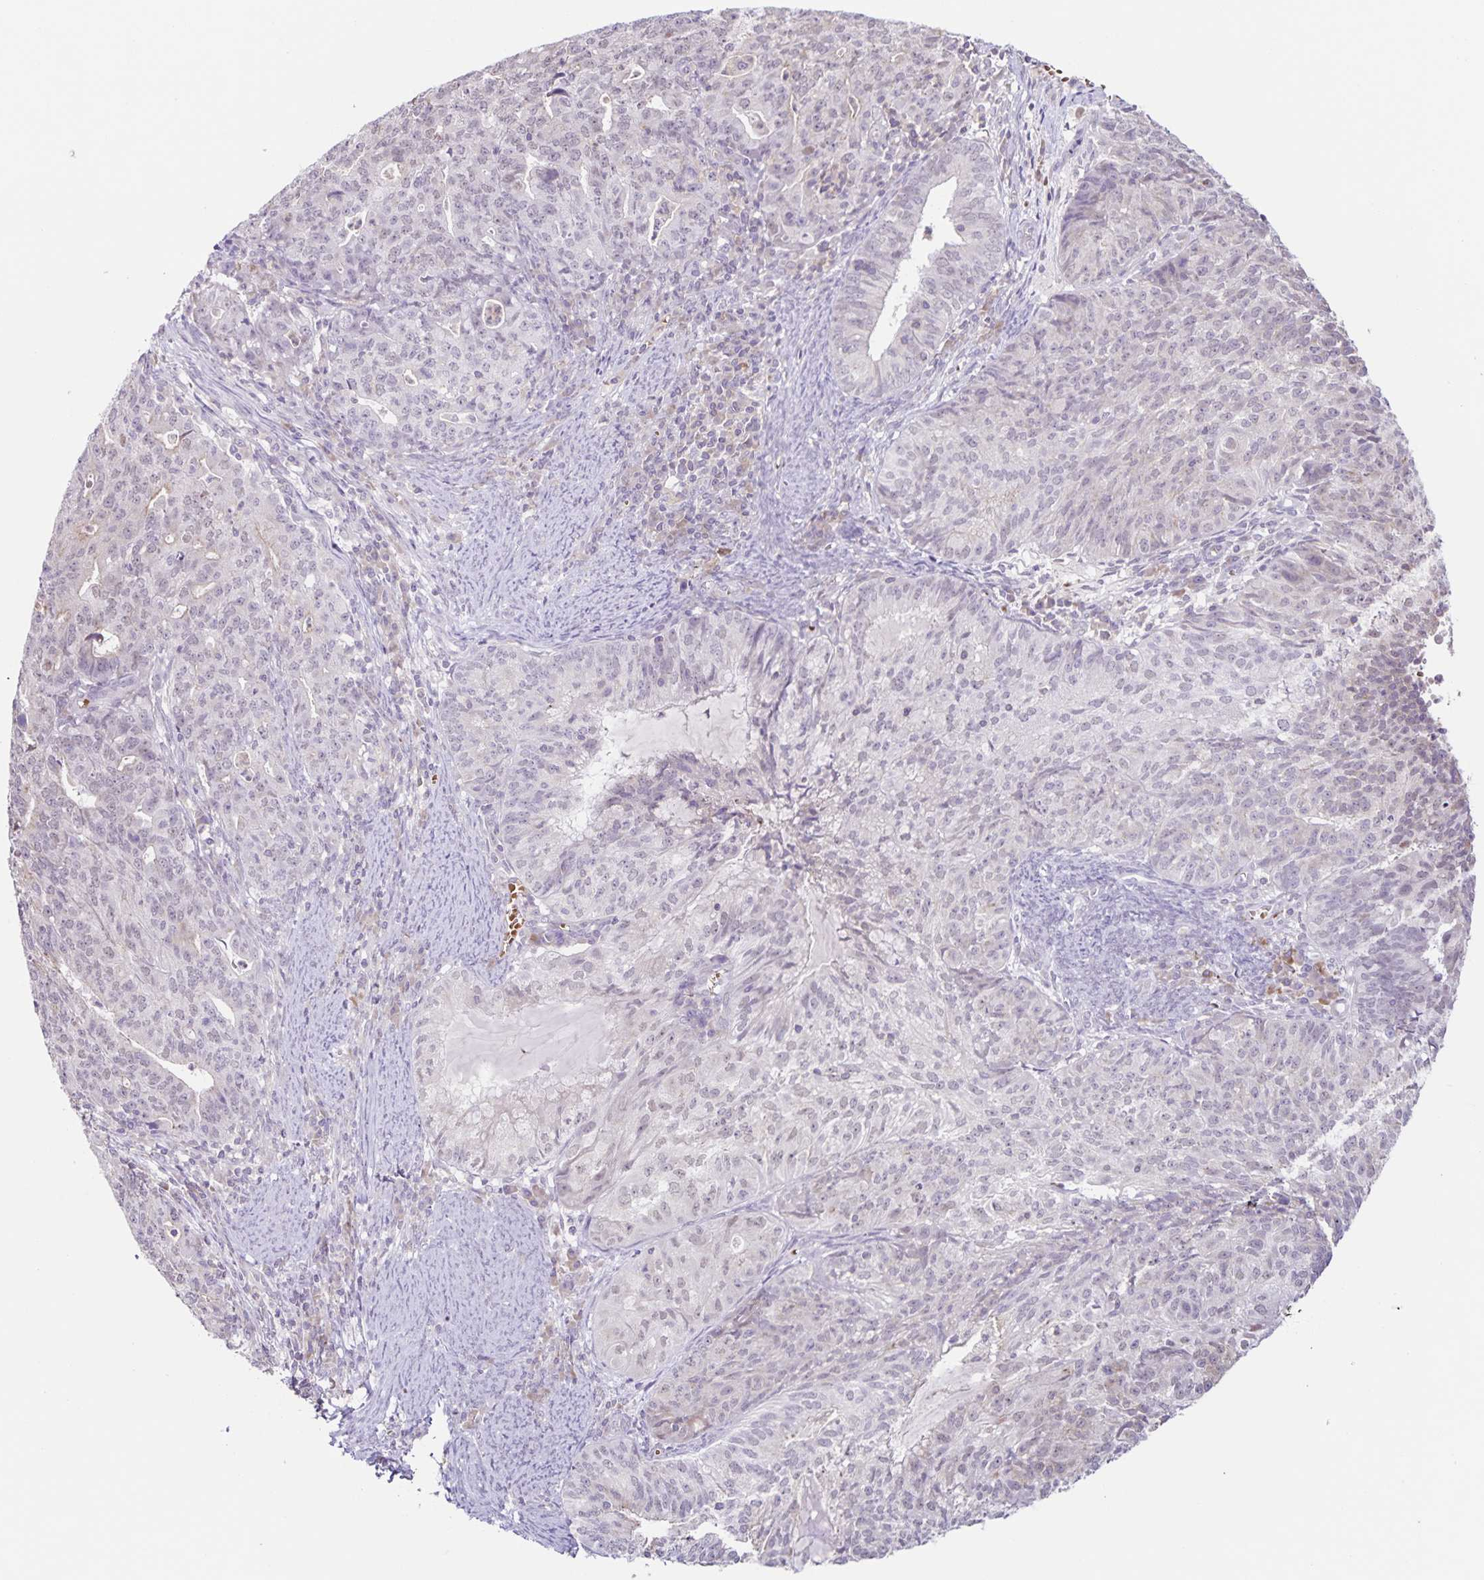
{"staining": {"intensity": "negative", "quantity": "none", "location": "none"}, "tissue": "endometrial cancer", "cell_type": "Tumor cells", "image_type": "cancer", "snomed": [{"axis": "morphology", "description": "Adenocarcinoma, NOS"}, {"axis": "topography", "description": "Endometrium"}], "caption": "Immunohistochemical staining of human endometrial adenocarcinoma demonstrates no significant expression in tumor cells. The staining is performed using DAB (3,3'-diaminobenzidine) brown chromogen with nuclei counter-stained in using hematoxylin.", "gene": "STPG4", "patient": {"sex": "female", "age": 82}}